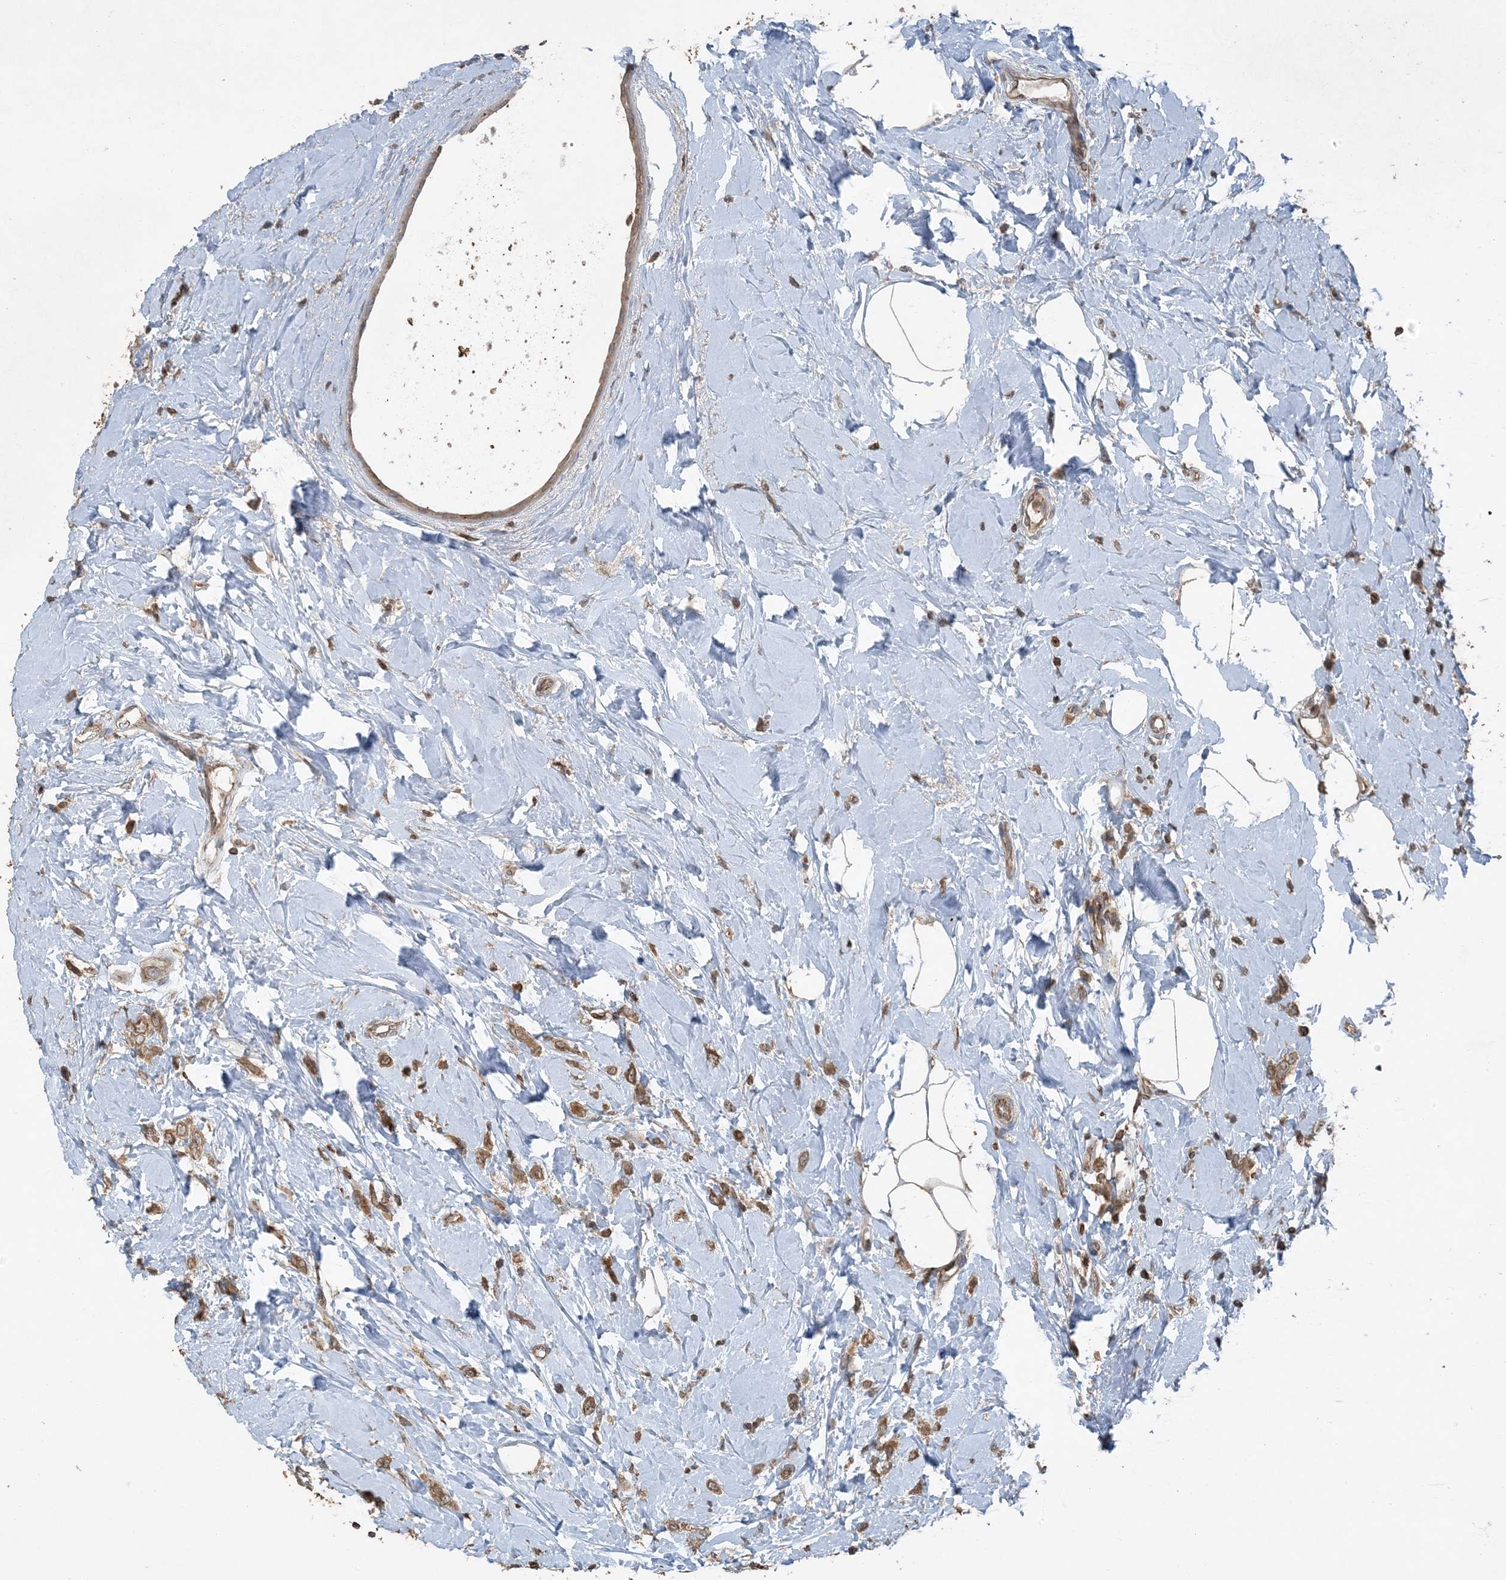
{"staining": {"intensity": "moderate", "quantity": ">75%", "location": "cytoplasmic/membranous,nuclear"}, "tissue": "breast cancer", "cell_type": "Tumor cells", "image_type": "cancer", "snomed": [{"axis": "morphology", "description": "Lobular carcinoma"}, {"axis": "topography", "description": "Breast"}], "caption": "This micrograph displays immunohistochemistry (IHC) staining of breast cancer, with medium moderate cytoplasmic/membranous and nuclear positivity in approximately >75% of tumor cells.", "gene": "ZFAND2B", "patient": {"sex": "female", "age": 47}}